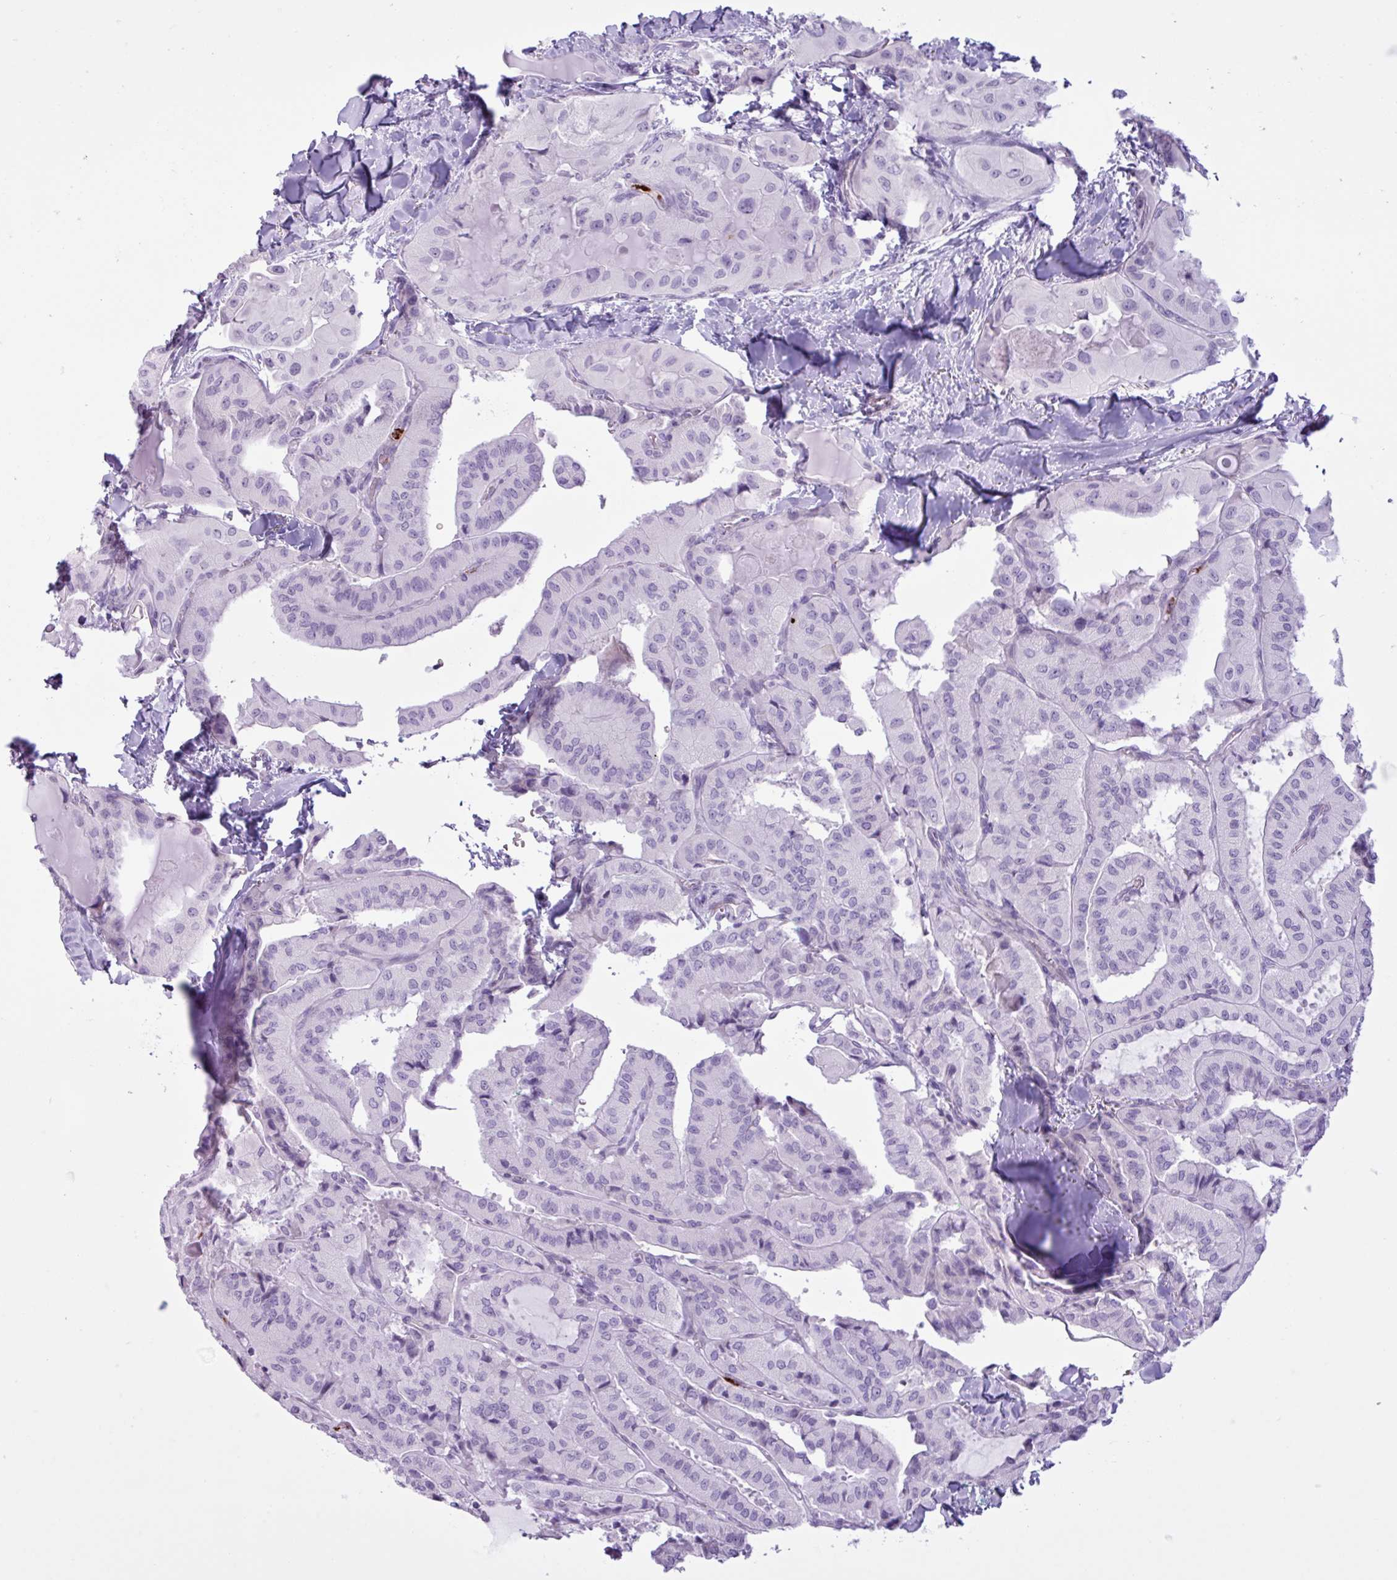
{"staining": {"intensity": "negative", "quantity": "none", "location": "none"}, "tissue": "thyroid cancer", "cell_type": "Tumor cells", "image_type": "cancer", "snomed": [{"axis": "morphology", "description": "Normal tissue, NOS"}, {"axis": "morphology", "description": "Papillary adenocarcinoma, NOS"}, {"axis": "topography", "description": "Thyroid gland"}], "caption": "High magnification brightfield microscopy of thyroid cancer (papillary adenocarcinoma) stained with DAB (brown) and counterstained with hematoxylin (blue): tumor cells show no significant positivity.", "gene": "TMEM178A", "patient": {"sex": "female", "age": 59}}